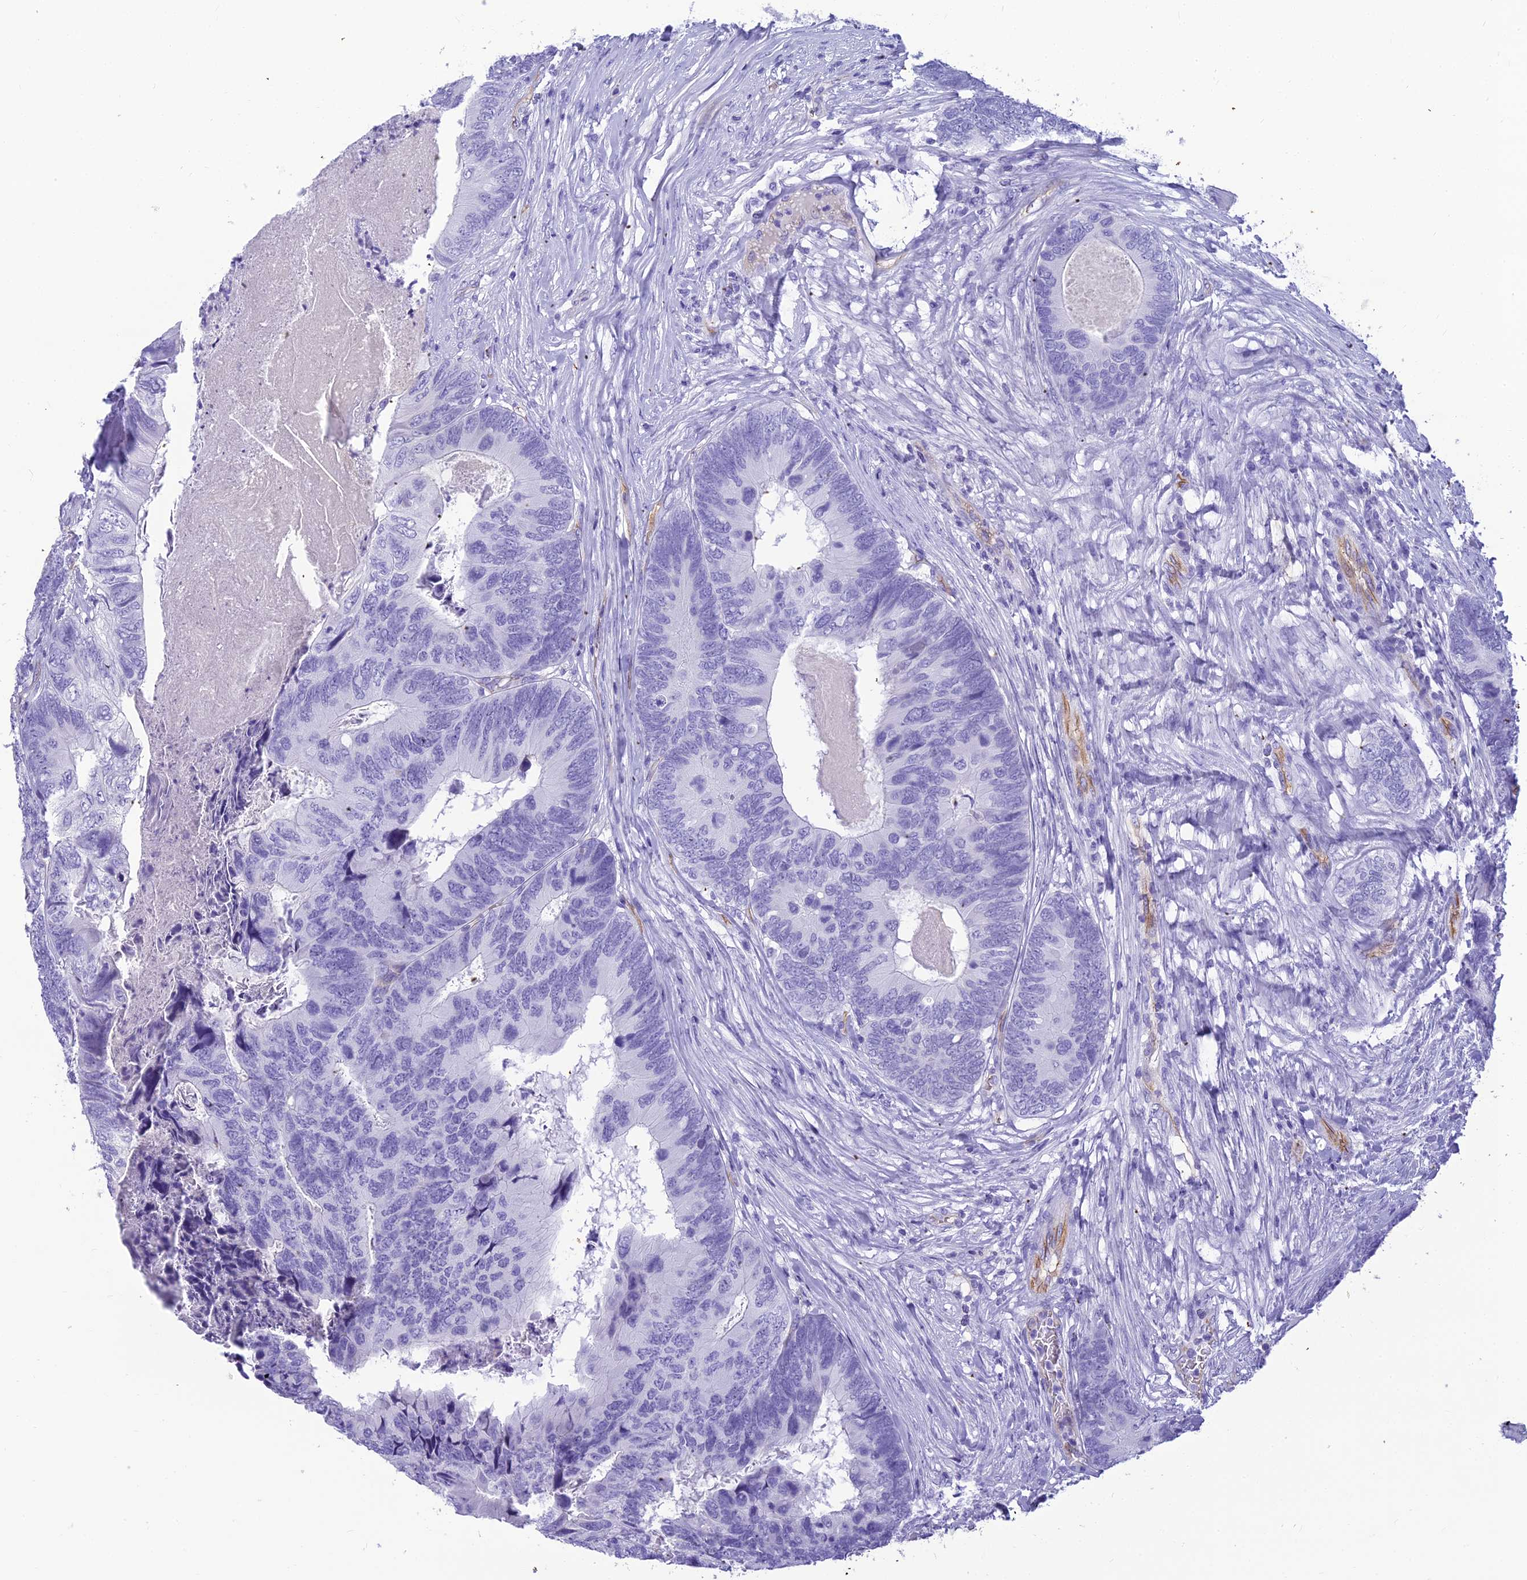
{"staining": {"intensity": "negative", "quantity": "none", "location": "none"}, "tissue": "colorectal cancer", "cell_type": "Tumor cells", "image_type": "cancer", "snomed": [{"axis": "morphology", "description": "Adenocarcinoma, NOS"}, {"axis": "topography", "description": "Colon"}], "caption": "High magnification brightfield microscopy of colorectal cancer (adenocarcinoma) stained with DAB (3,3'-diaminobenzidine) (brown) and counterstained with hematoxylin (blue): tumor cells show no significant staining.", "gene": "NINJ1", "patient": {"sex": "female", "age": 67}}